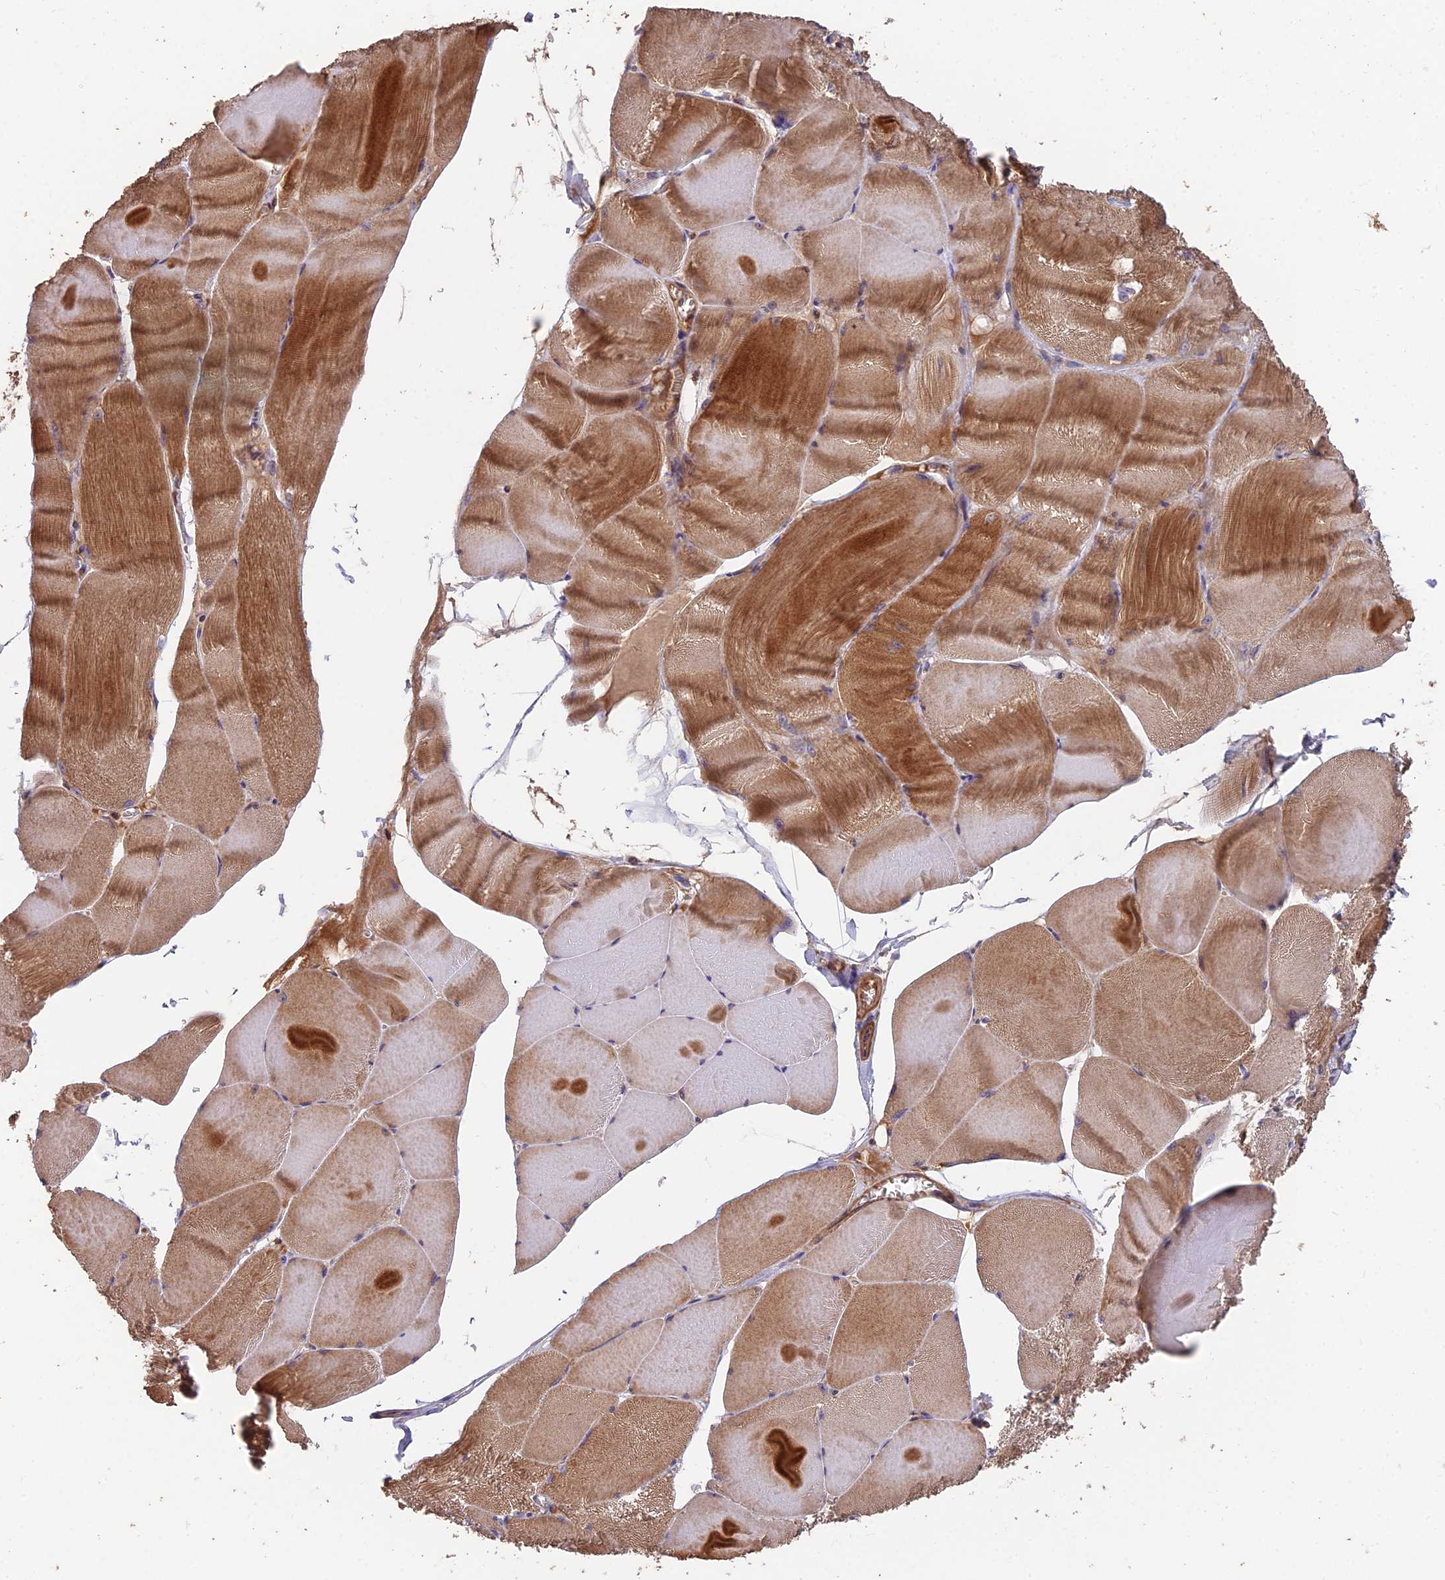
{"staining": {"intensity": "moderate", "quantity": "25%-75%", "location": "cytoplasmic/membranous"}, "tissue": "skeletal muscle", "cell_type": "Myocytes", "image_type": "normal", "snomed": [{"axis": "morphology", "description": "Normal tissue, NOS"}, {"axis": "morphology", "description": "Basal cell carcinoma"}, {"axis": "topography", "description": "Skeletal muscle"}], "caption": "A brown stain highlights moderate cytoplasmic/membranous positivity of a protein in myocytes of normal human skeletal muscle.", "gene": "IFT22", "patient": {"sex": "female", "age": 64}}